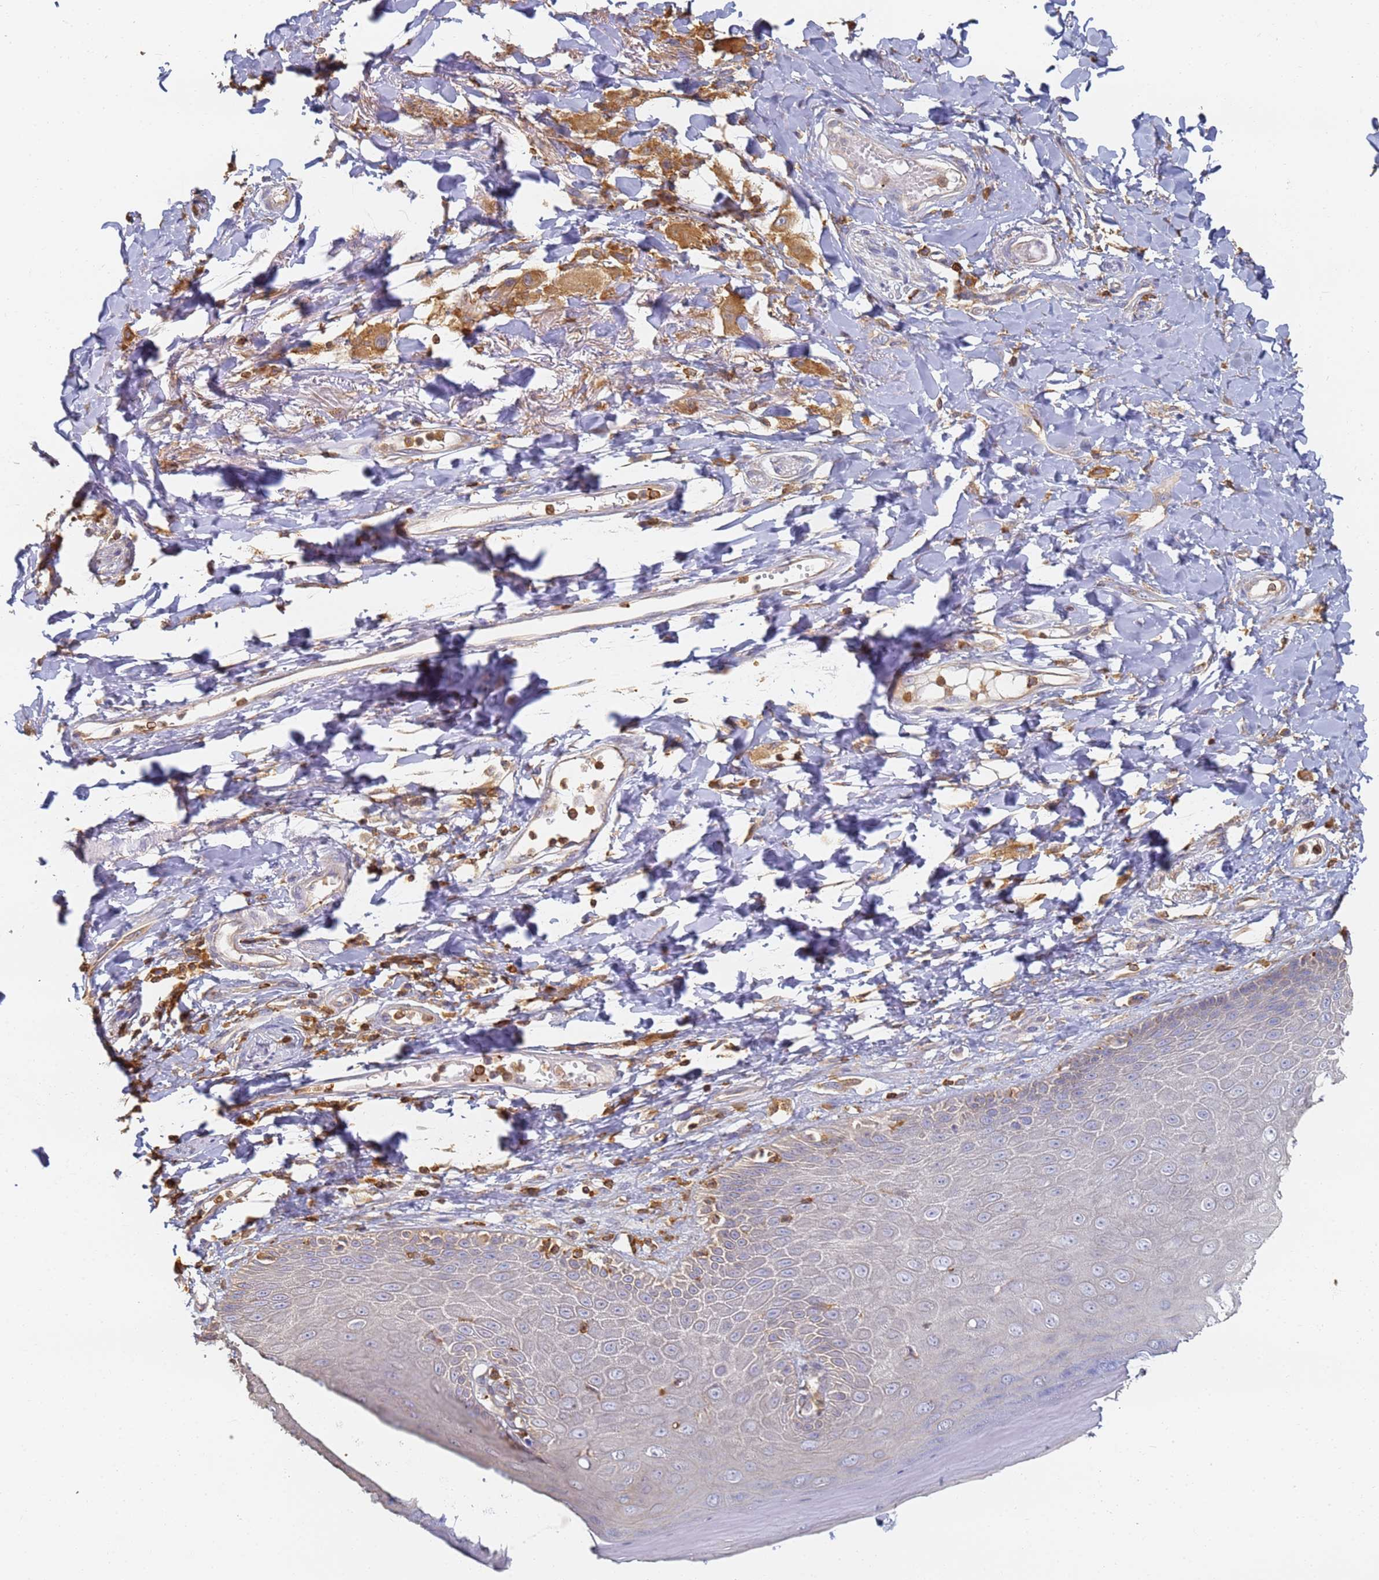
{"staining": {"intensity": "moderate", "quantity": "<25%", "location": "cytoplasmic/membranous"}, "tissue": "skin", "cell_type": "Epidermal cells", "image_type": "normal", "snomed": [{"axis": "morphology", "description": "Normal tissue, NOS"}, {"axis": "topography", "description": "Anal"}], "caption": "DAB immunohistochemical staining of unremarkable skin displays moderate cytoplasmic/membranous protein expression in about <25% of epidermal cells. (Stains: DAB (3,3'-diaminobenzidine) in brown, nuclei in blue, Microscopy: brightfield microscopy at high magnification).", "gene": "BIN2", "patient": {"sex": "male", "age": 78}}